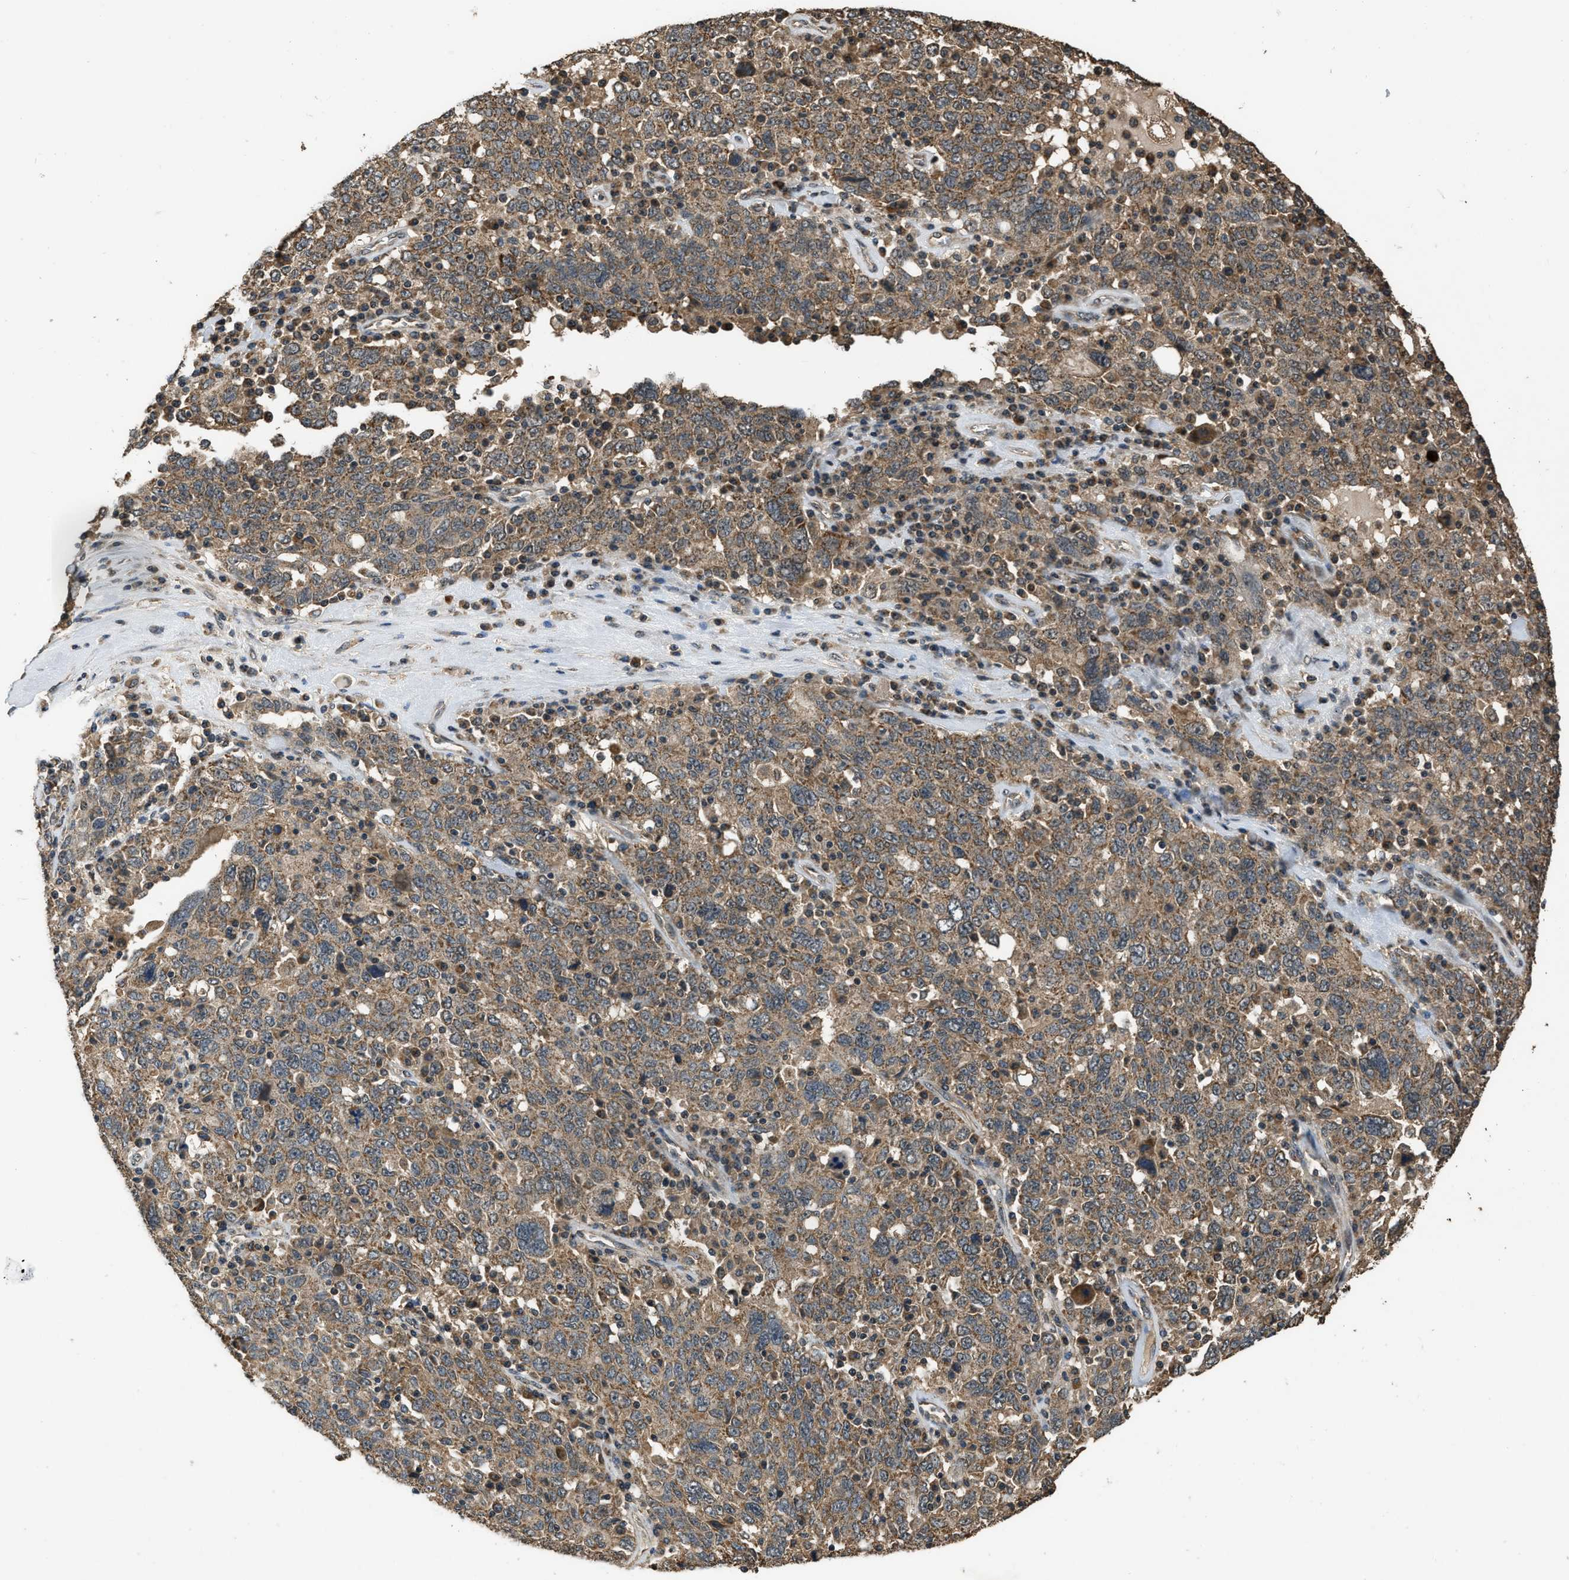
{"staining": {"intensity": "moderate", "quantity": ">75%", "location": "cytoplasmic/membranous"}, "tissue": "ovarian cancer", "cell_type": "Tumor cells", "image_type": "cancer", "snomed": [{"axis": "morphology", "description": "Carcinoma, endometroid"}, {"axis": "topography", "description": "Ovary"}], "caption": "Protein positivity by IHC reveals moderate cytoplasmic/membranous expression in approximately >75% of tumor cells in ovarian cancer. (DAB IHC, brown staining for protein, blue staining for nuclei).", "gene": "DENND6B", "patient": {"sex": "female", "age": 62}}